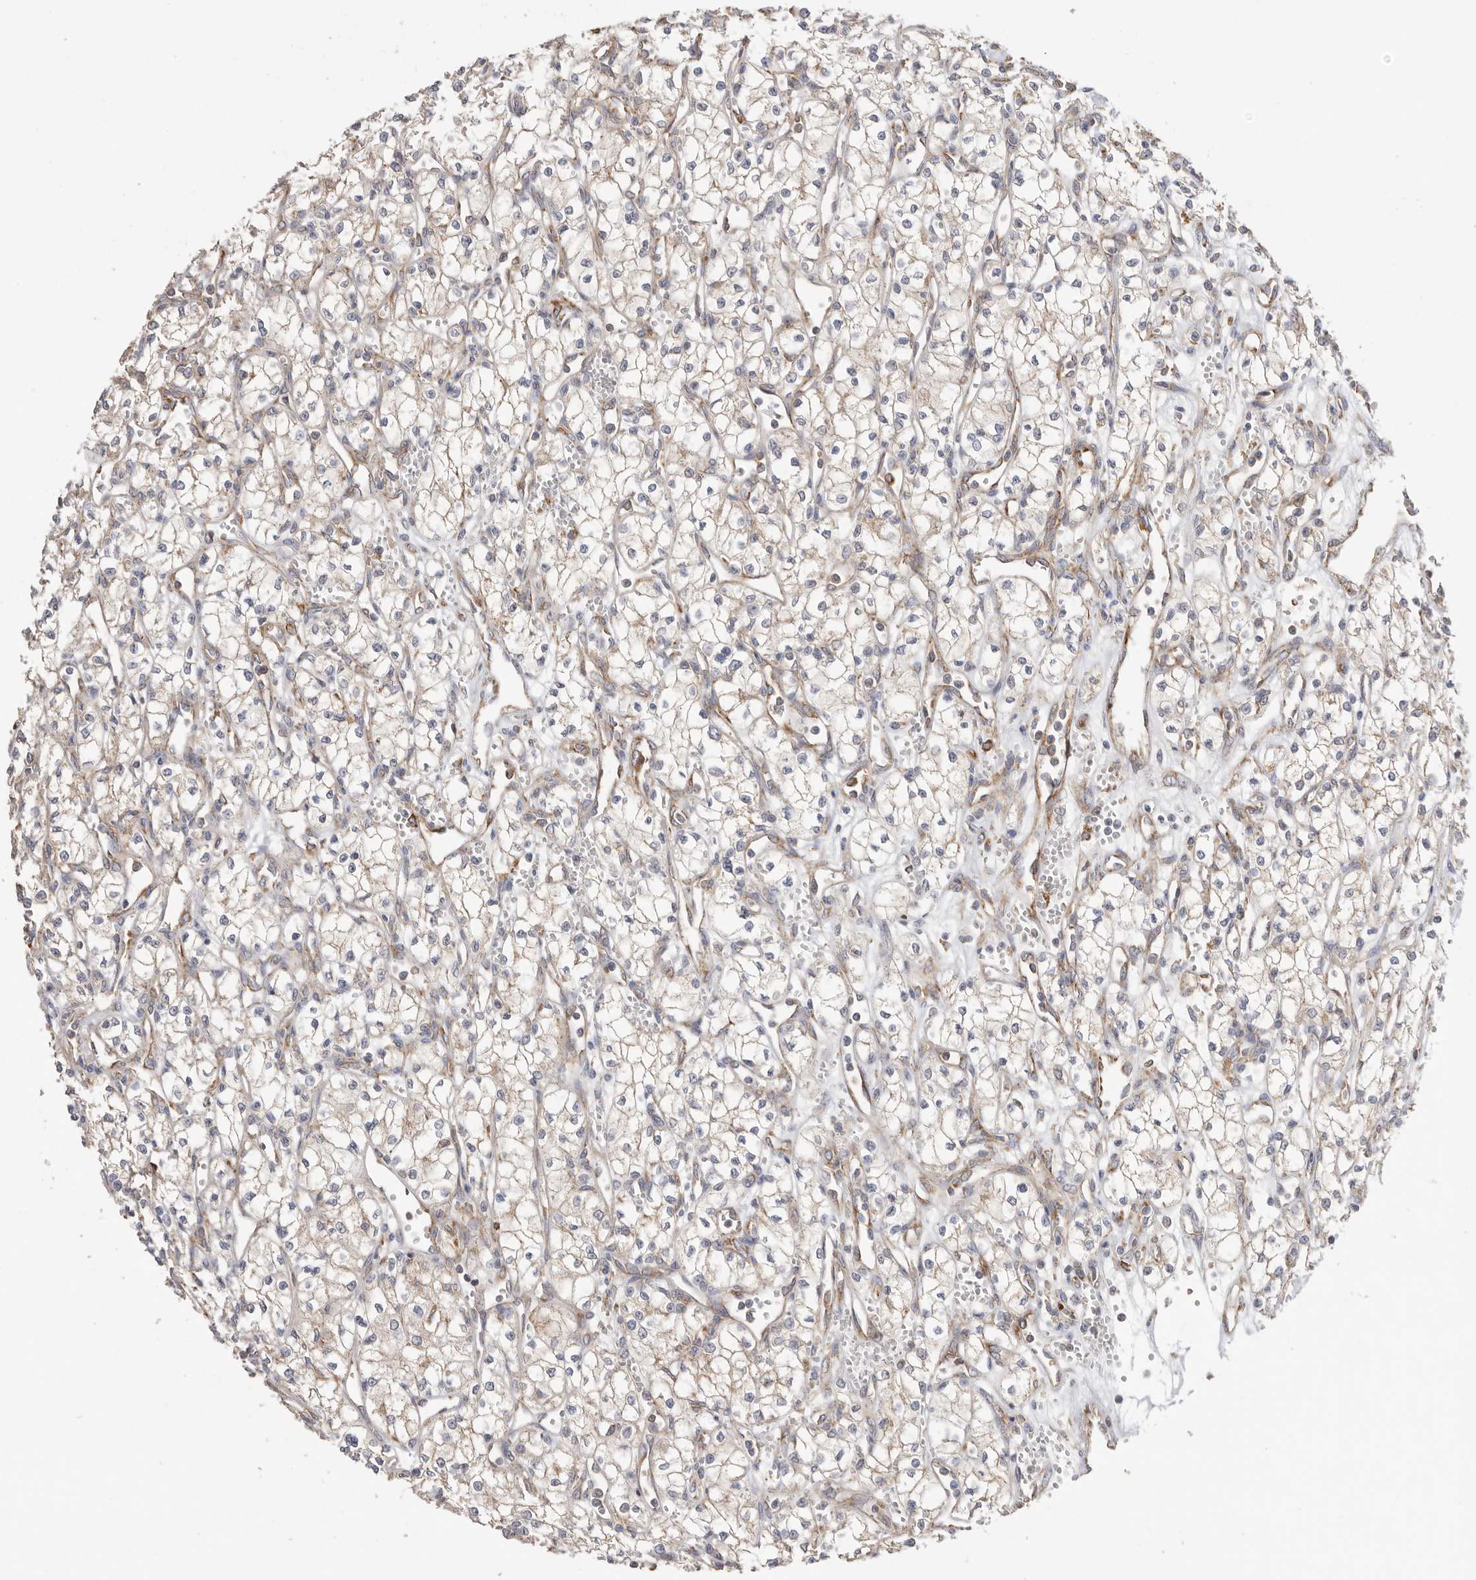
{"staining": {"intensity": "negative", "quantity": "none", "location": "none"}, "tissue": "renal cancer", "cell_type": "Tumor cells", "image_type": "cancer", "snomed": [{"axis": "morphology", "description": "Adenocarcinoma, NOS"}, {"axis": "topography", "description": "Kidney"}], "caption": "The micrograph shows no staining of tumor cells in renal cancer (adenocarcinoma).", "gene": "SERBP1", "patient": {"sex": "male", "age": 59}}